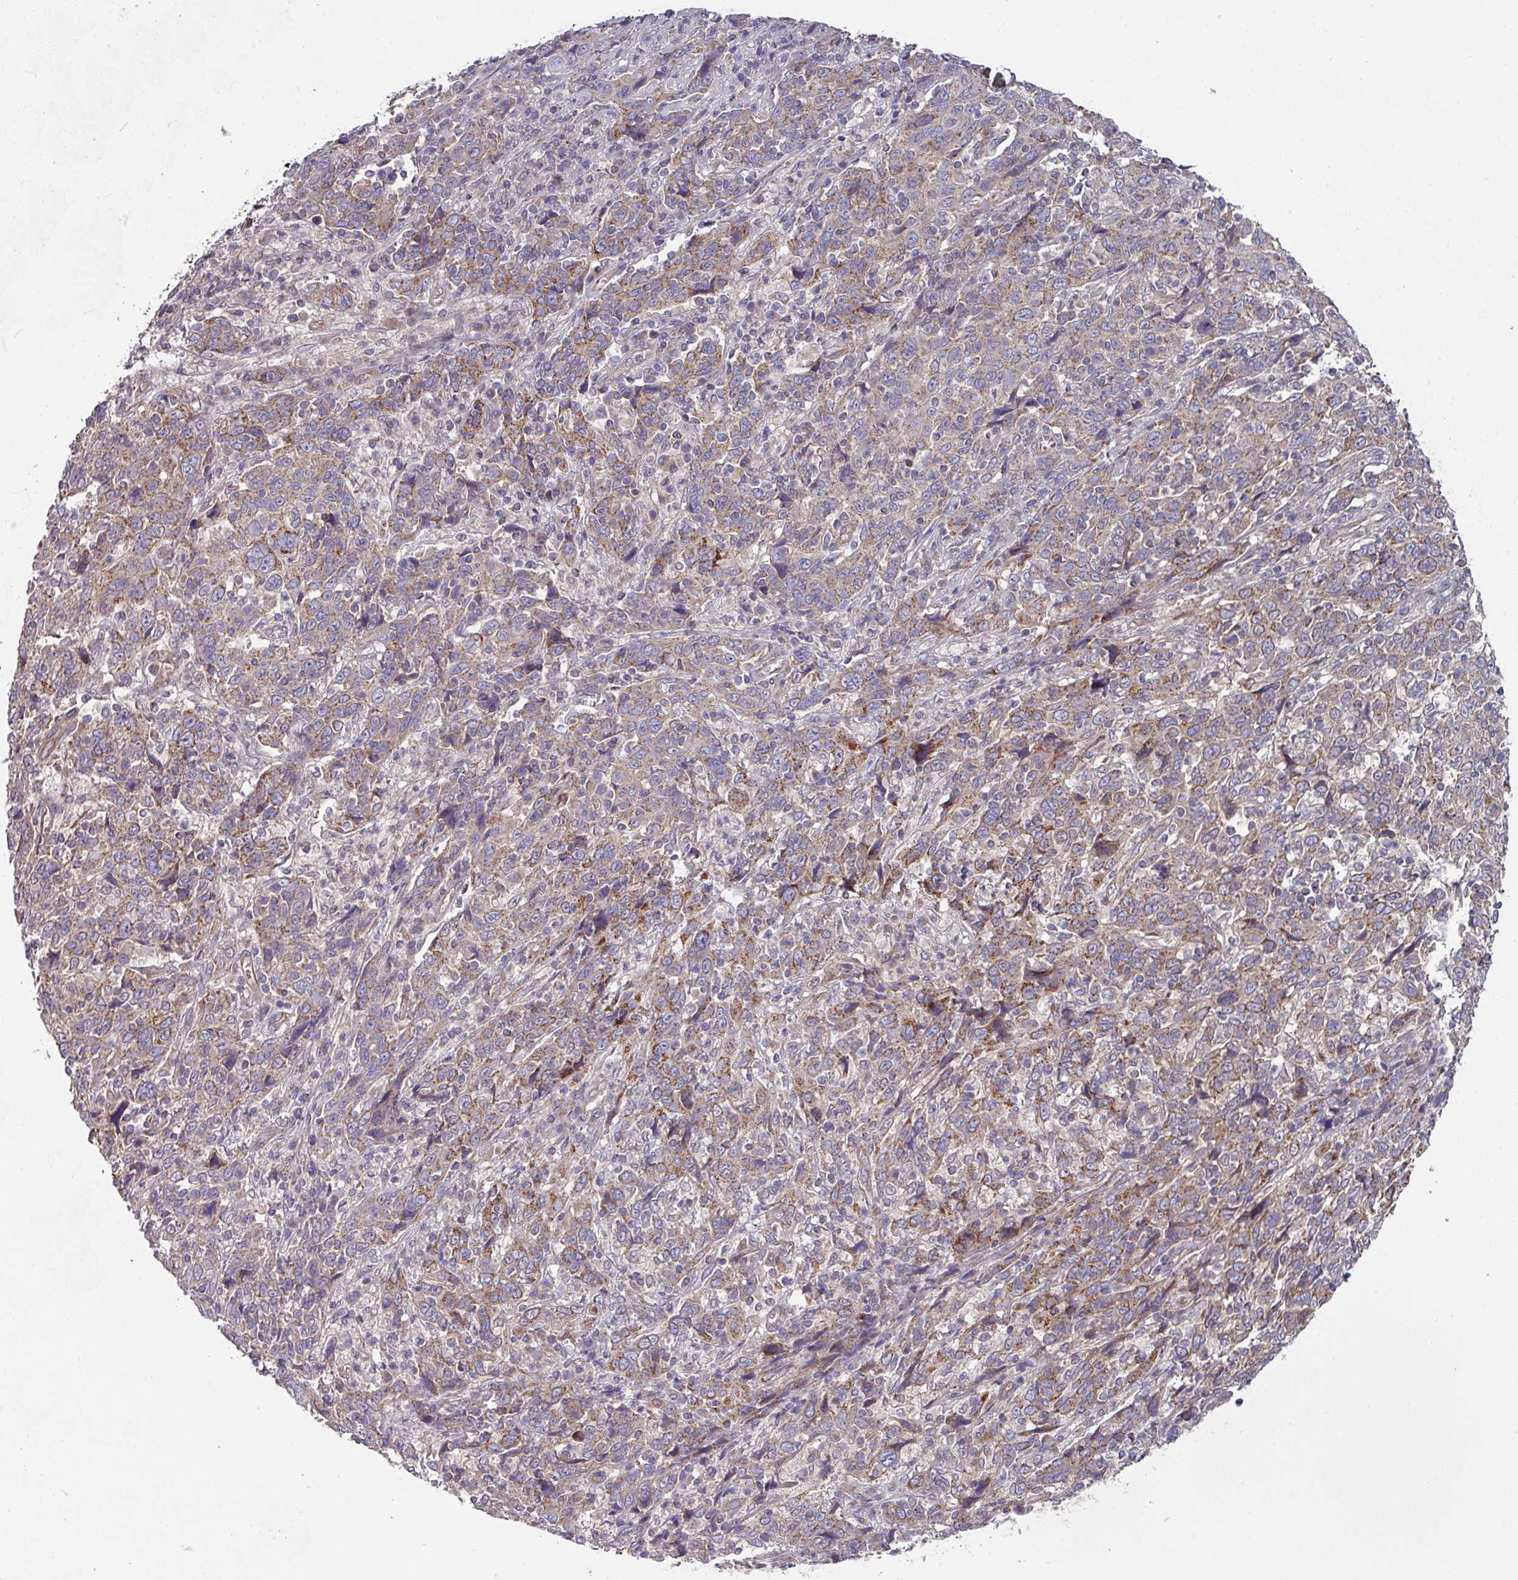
{"staining": {"intensity": "moderate", "quantity": "25%-75%", "location": "cytoplasmic/membranous"}, "tissue": "cervical cancer", "cell_type": "Tumor cells", "image_type": "cancer", "snomed": [{"axis": "morphology", "description": "Squamous cell carcinoma, NOS"}, {"axis": "topography", "description": "Cervix"}], "caption": "Immunohistochemistry (IHC) micrograph of human squamous cell carcinoma (cervical) stained for a protein (brown), which exhibits medium levels of moderate cytoplasmic/membranous staining in about 25%-75% of tumor cells.", "gene": "DCAF12L2", "patient": {"sex": "female", "age": 46}}